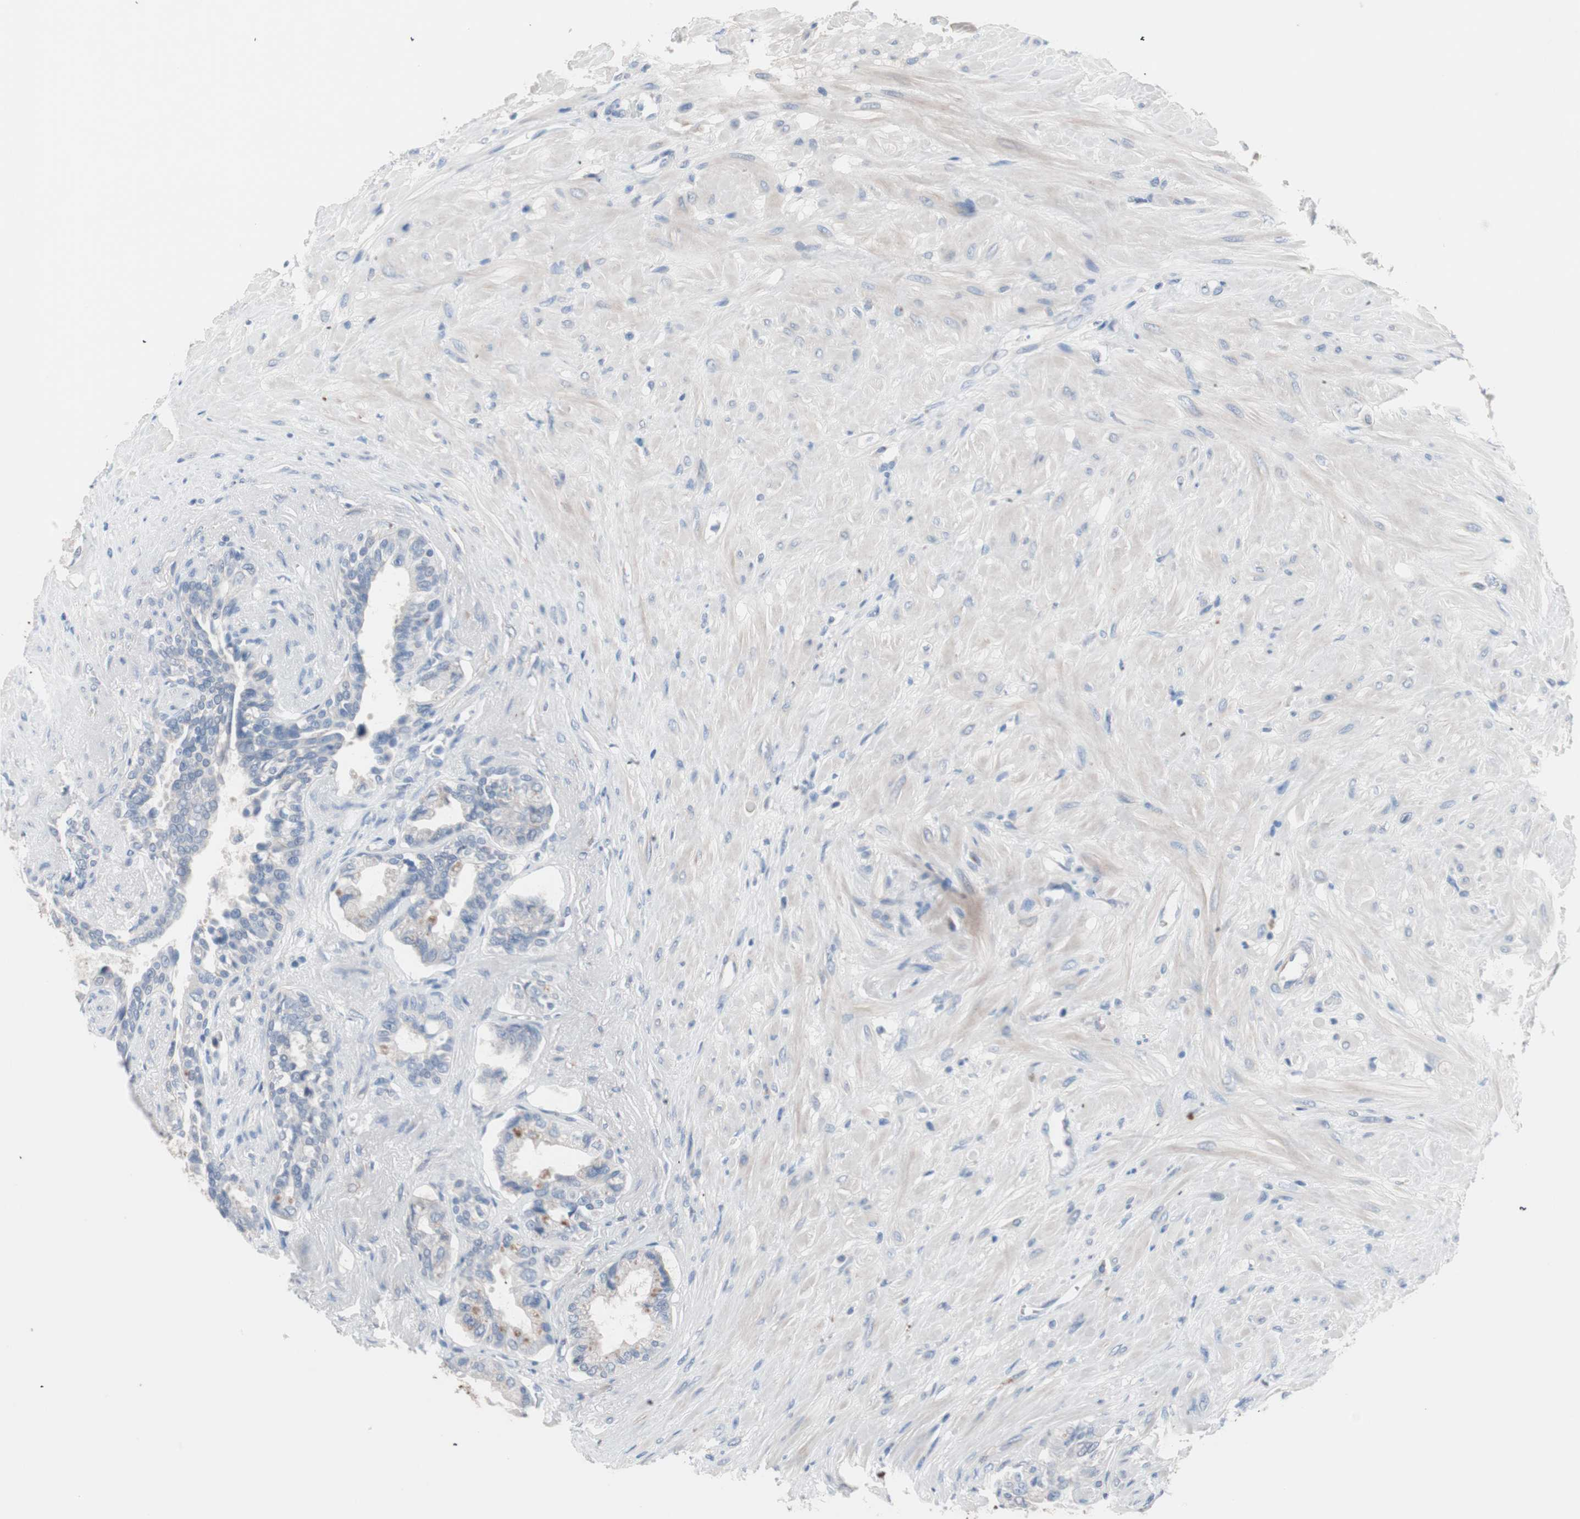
{"staining": {"intensity": "moderate", "quantity": "<25%", "location": "cytoplasmic/membranous"}, "tissue": "seminal vesicle", "cell_type": "Glandular cells", "image_type": "normal", "snomed": [{"axis": "morphology", "description": "Normal tissue, NOS"}, {"axis": "topography", "description": "Seminal veicle"}], "caption": "Protein staining by IHC shows moderate cytoplasmic/membranous staining in approximately <25% of glandular cells in unremarkable seminal vesicle. The protein is stained brown, and the nuclei are stained in blue (DAB IHC with brightfield microscopy, high magnification).", "gene": "ULBP1", "patient": {"sex": "male", "age": 61}}